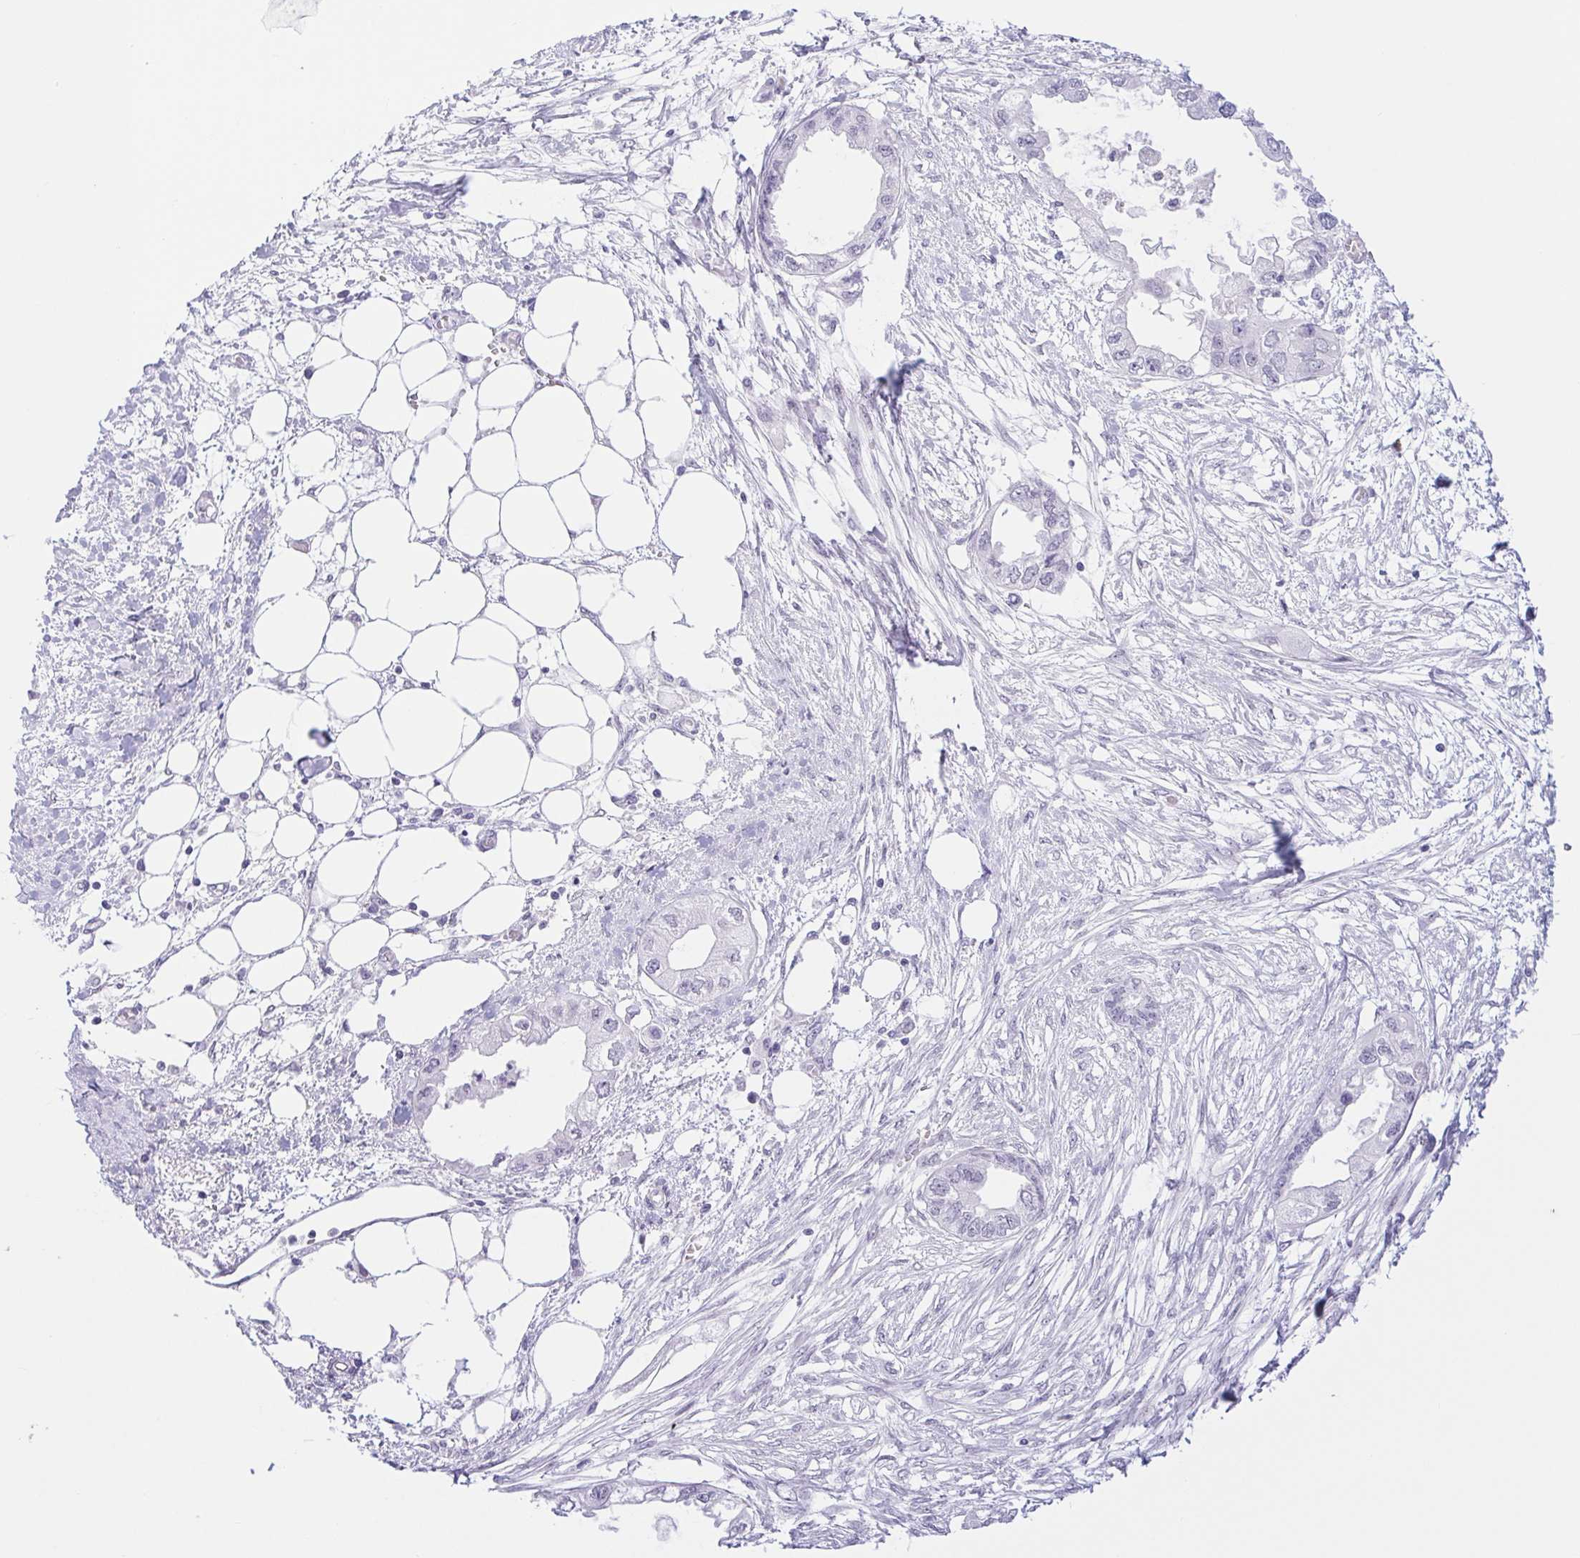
{"staining": {"intensity": "negative", "quantity": "none", "location": "none"}, "tissue": "endometrial cancer", "cell_type": "Tumor cells", "image_type": "cancer", "snomed": [{"axis": "morphology", "description": "Adenocarcinoma, NOS"}, {"axis": "morphology", "description": "Adenocarcinoma, metastatic, NOS"}, {"axis": "topography", "description": "Adipose tissue"}, {"axis": "topography", "description": "Endometrium"}], "caption": "Endometrial cancer was stained to show a protein in brown. There is no significant expression in tumor cells.", "gene": "CAND1", "patient": {"sex": "female", "age": 67}}